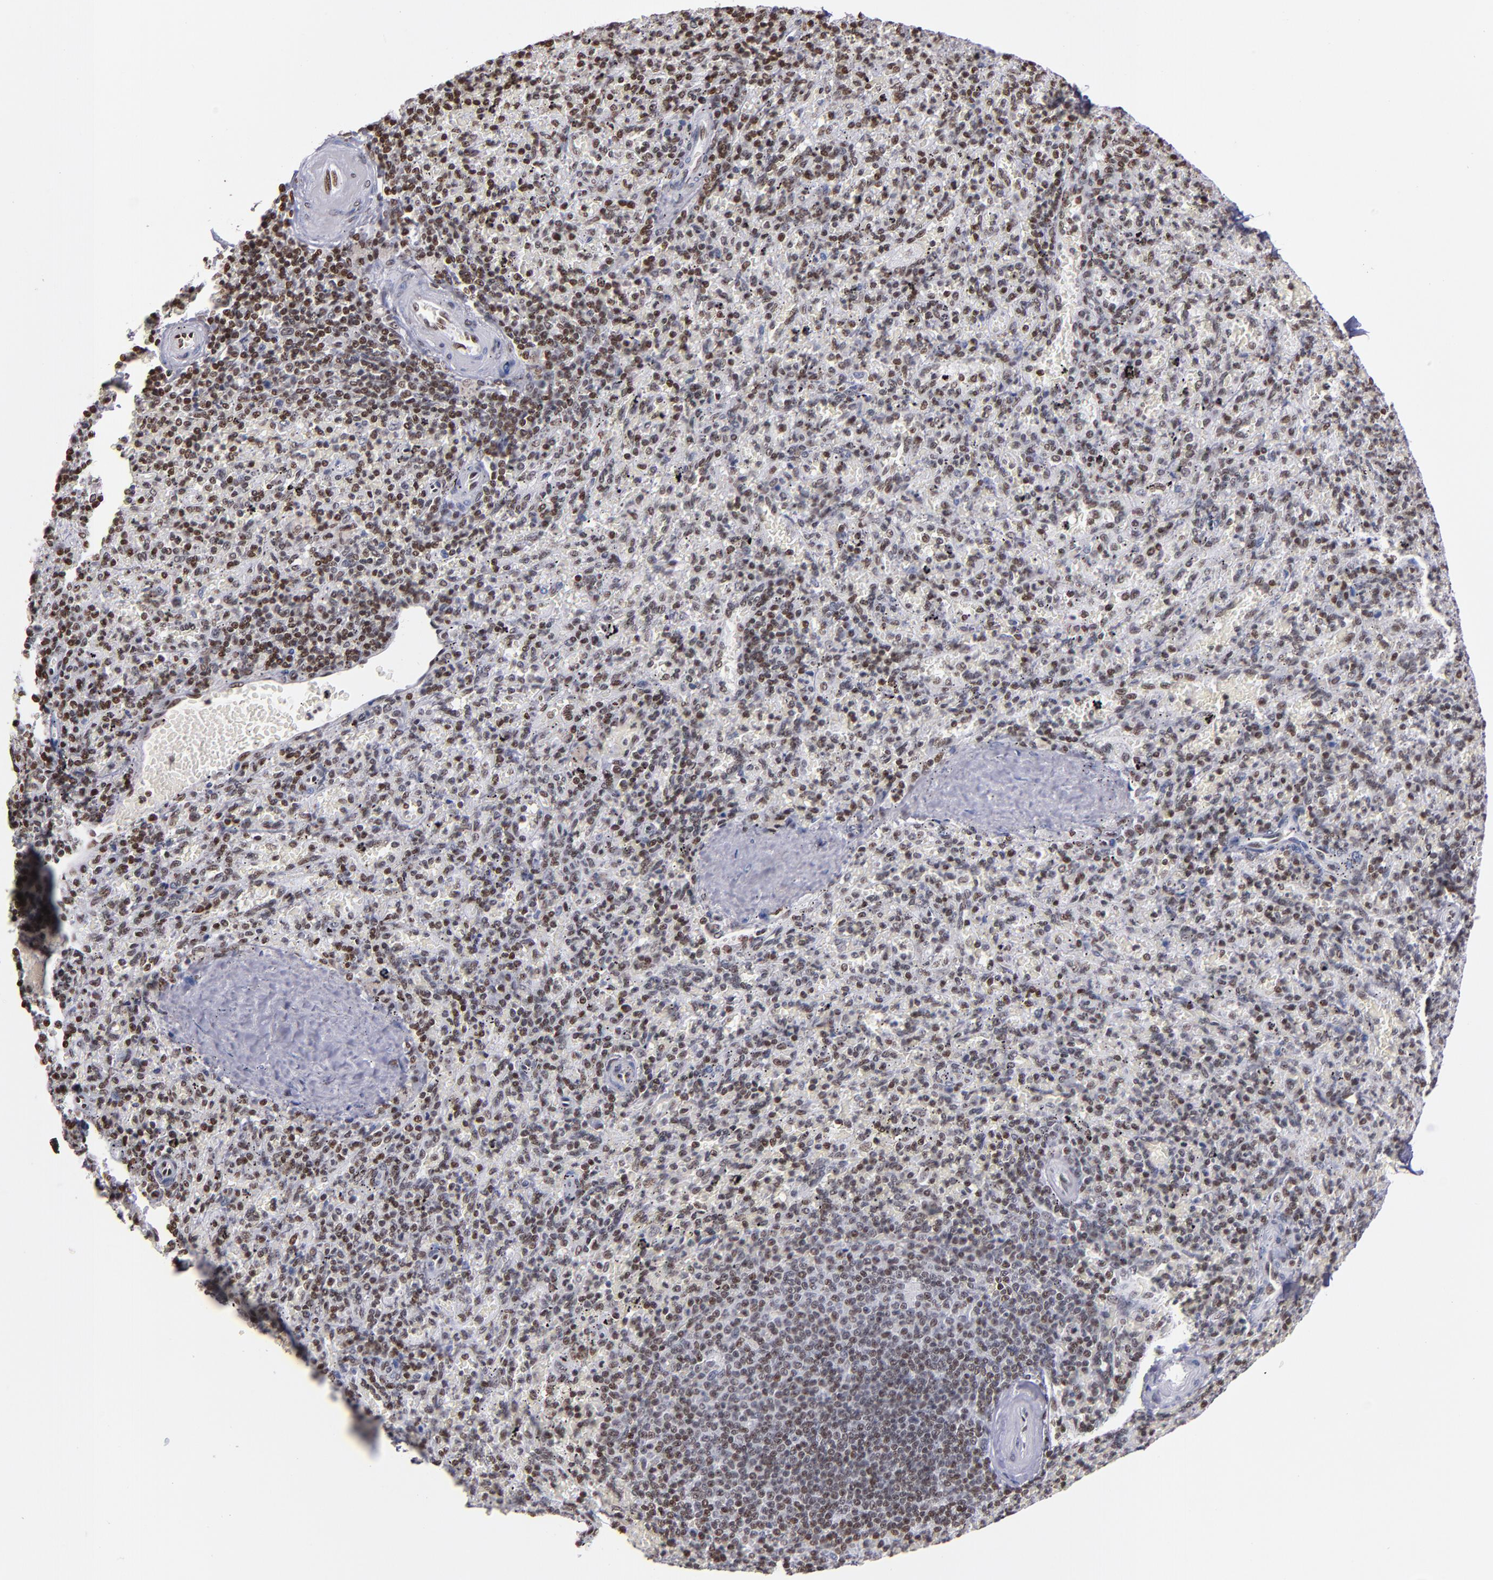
{"staining": {"intensity": "moderate", "quantity": "25%-75%", "location": "nuclear"}, "tissue": "spleen", "cell_type": "Cells in red pulp", "image_type": "normal", "snomed": [{"axis": "morphology", "description": "Normal tissue, NOS"}, {"axis": "topography", "description": "Spleen"}], "caption": "Spleen stained with IHC demonstrates moderate nuclear positivity in approximately 25%-75% of cells in red pulp.", "gene": "IFI16", "patient": {"sex": "female", "age": 43}}